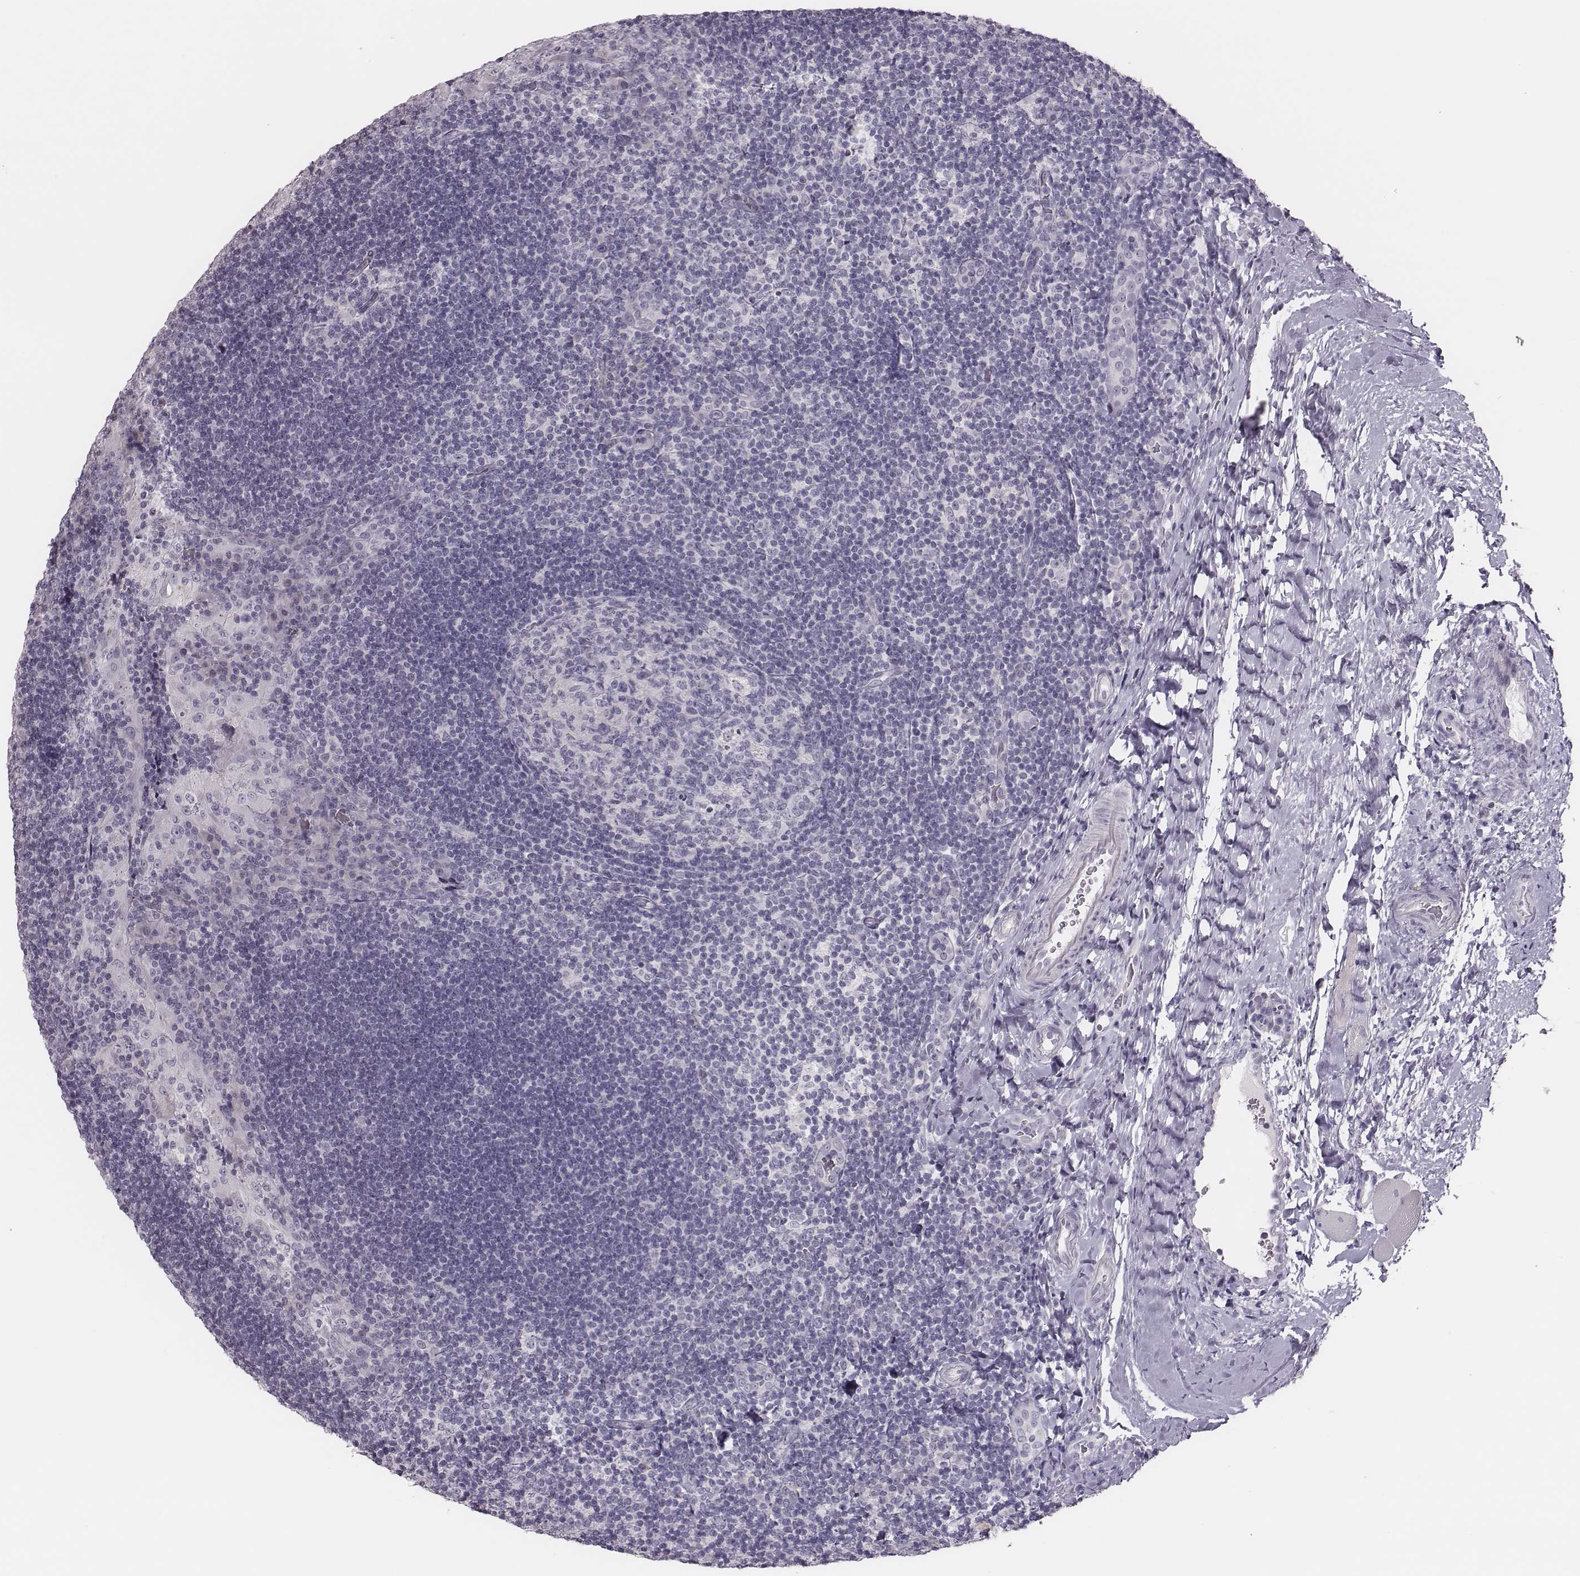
{"staining": {"intensity": "negative", "quantity": "none", "location": "none"}, "tissue": "tonsil", "cell_type": "Germinal center cells", "image_type": "normal", "snomed": [{"axis": "morphology", "description": "Normal tissue, NOS"}, {"axis": "topography", "description": "Tonsil"}], "caption": "This is a histopathology image of IHC staining of benign tonsil, which shows no positivity in germinal center cells. The staining is performed using DAB (3,3'-diaminobenzidine) brown chromogen with nuclei counter-stained in using hematoxylin.", "gene": "ADGRF4", "patient": {"sex": "male", "age": 17}}